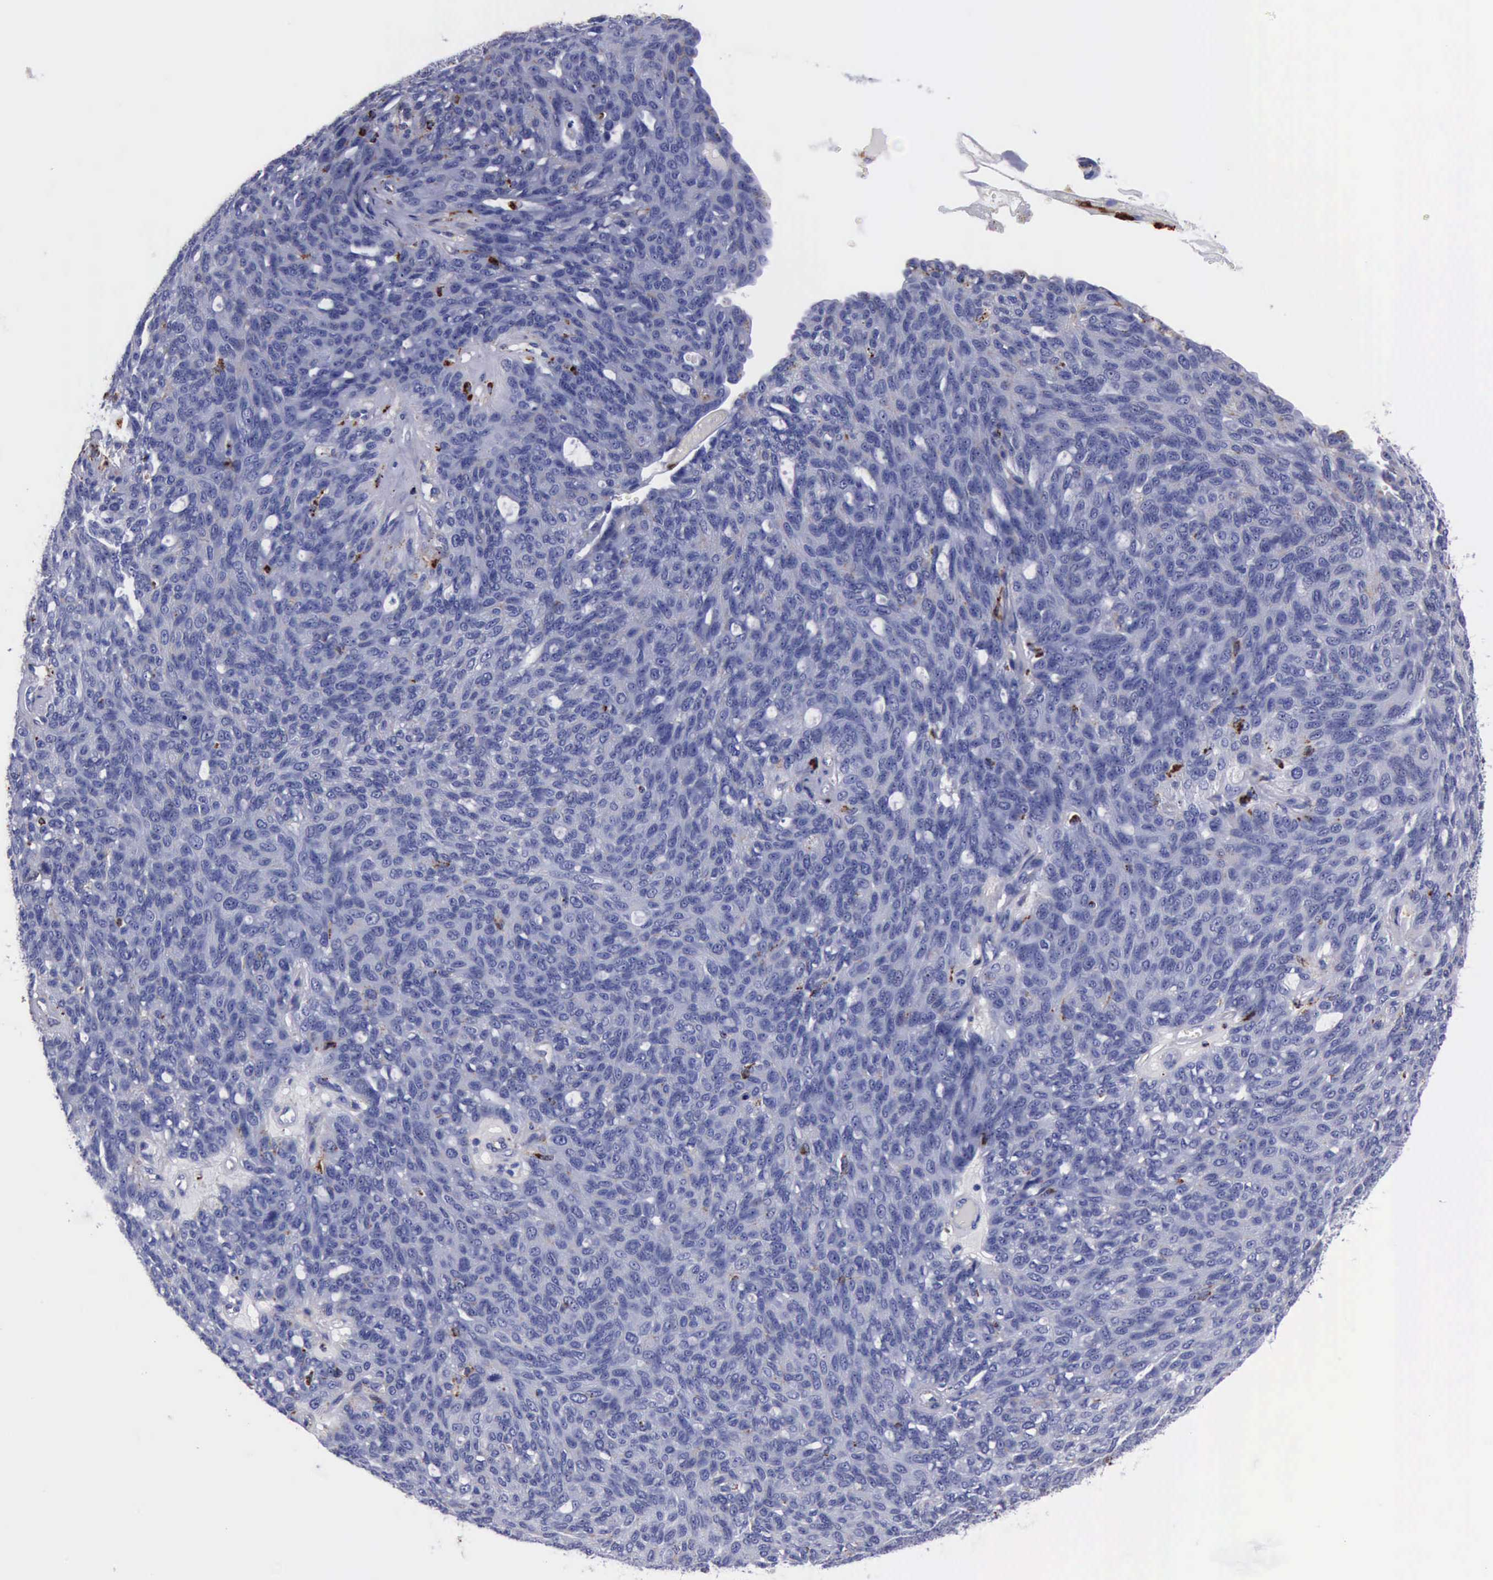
{"staining": {"intensity": "moderate", "quantity": "<25%", "location": "cytoplasmic/membranous"}, "tissue": "ovarian cancer", "cell_type": "Tumor cells", "image_type": "cancer", "snomed": [{"axis": "morphology", "description": "Carcinoma, endometroid"}, {"axis": "topography", "description": "Ovary"}], "caption": "Moderate cytoplasmic/membranous positivity for a protein is appreciated in approximately <25% of tumor cells of ovarian cancer (endometroid carcinoma) using immunohistochemistry (IHC).", "gene": "CTSD", "patient": {"sex": "female", "age": 60}}